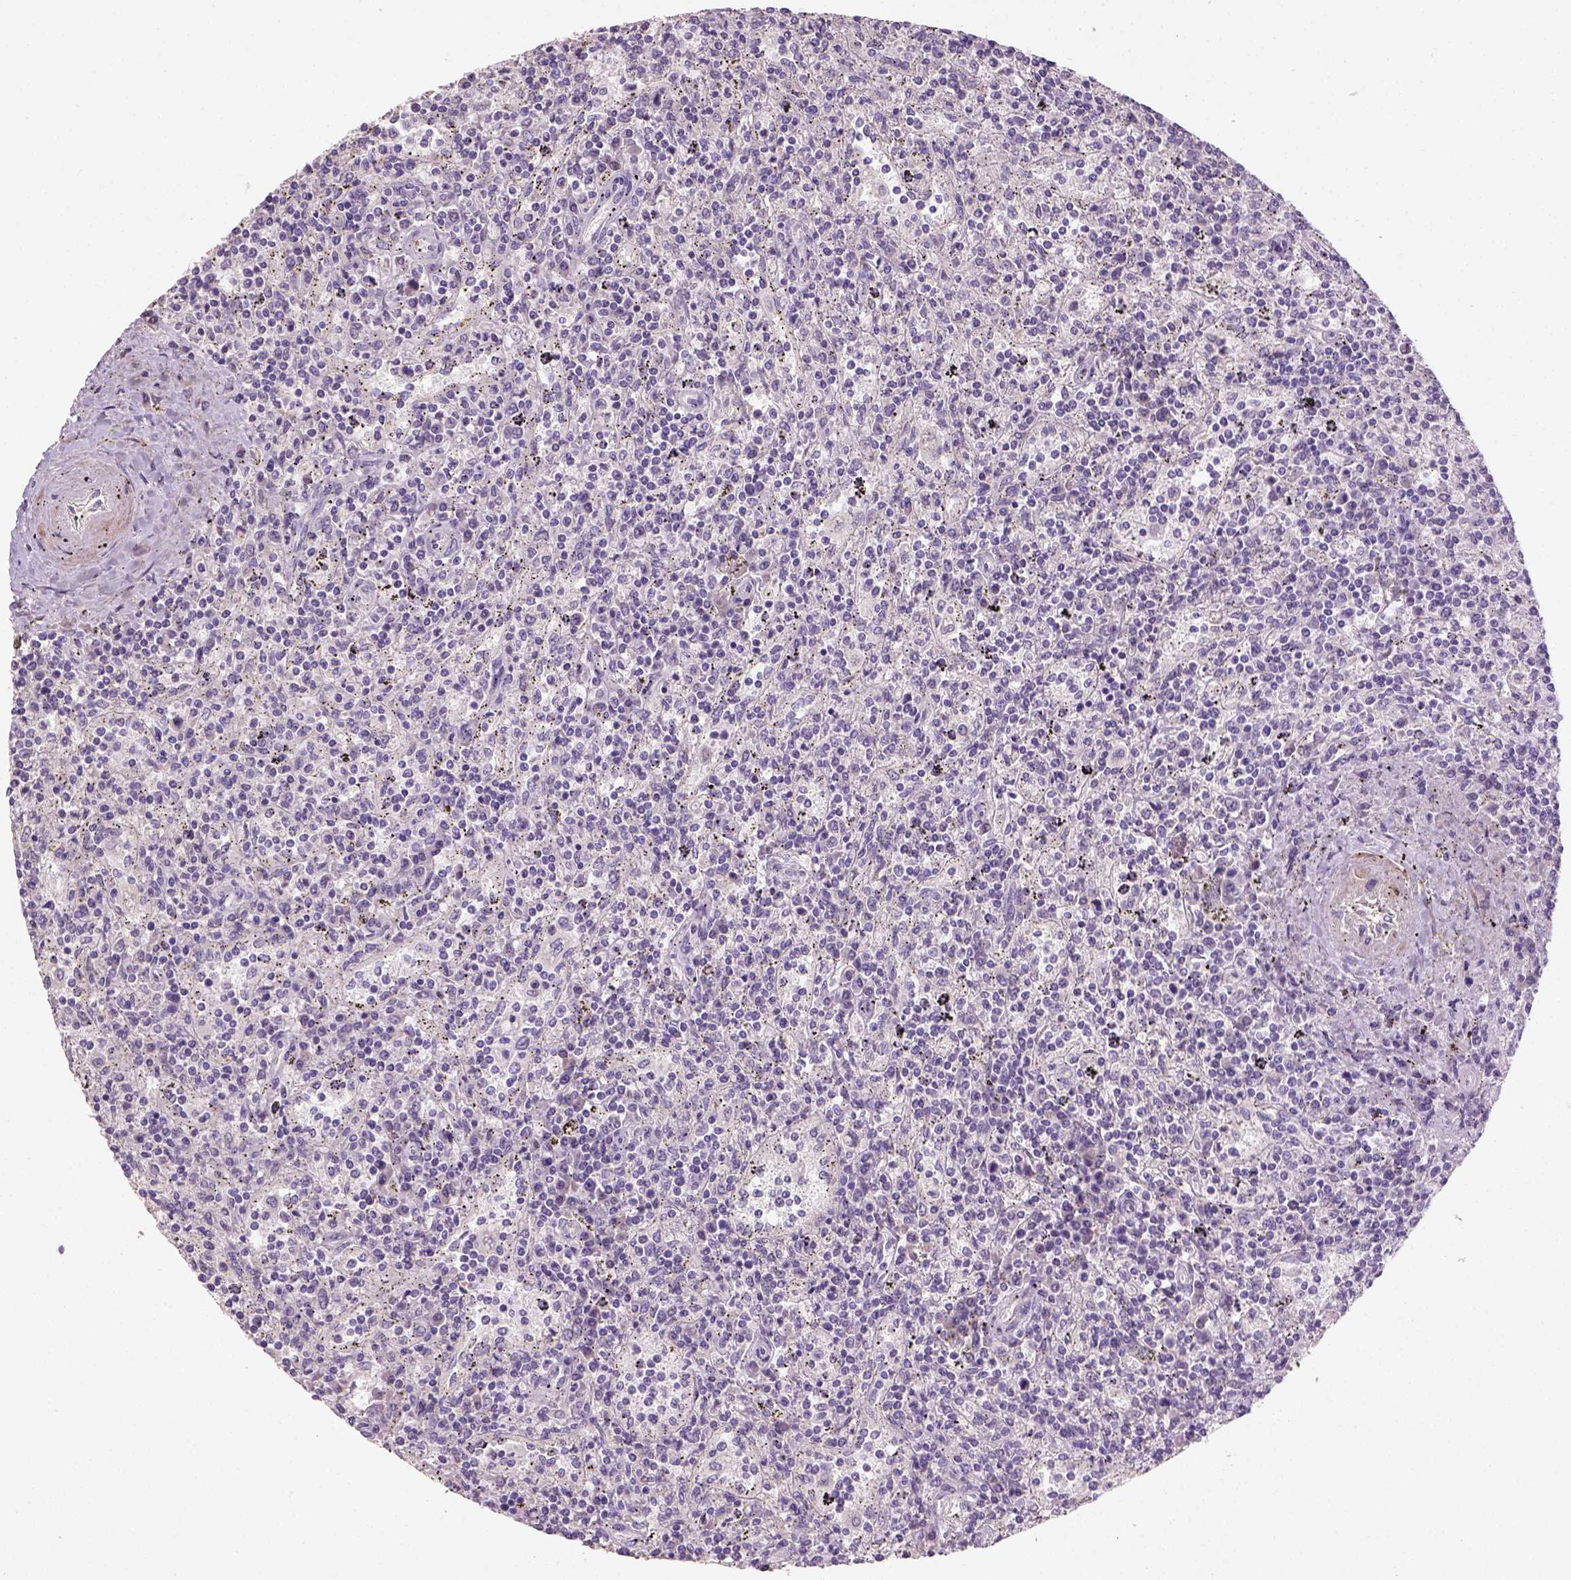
{"staining": {"intensity": "negative", "quantity": "none", "location": "none"}, "tissue": "lymphoma", "cell_type": "Tumor cells", "image_type": "cancer", "snomed": [{"axis": "morphology", "description": "Malignant lymphoma, non-Hodgkin's type, Low grade"}, {"axis": "topography", "description": "Spleen"}], "caption": "A photomicrograph of human malignant lymphoma, non-Hodgkin's type (low-grade) is negative for staining in tumor cells.", "gene": "NUDT6", "patient": {"sex": "male", "age": 62}}